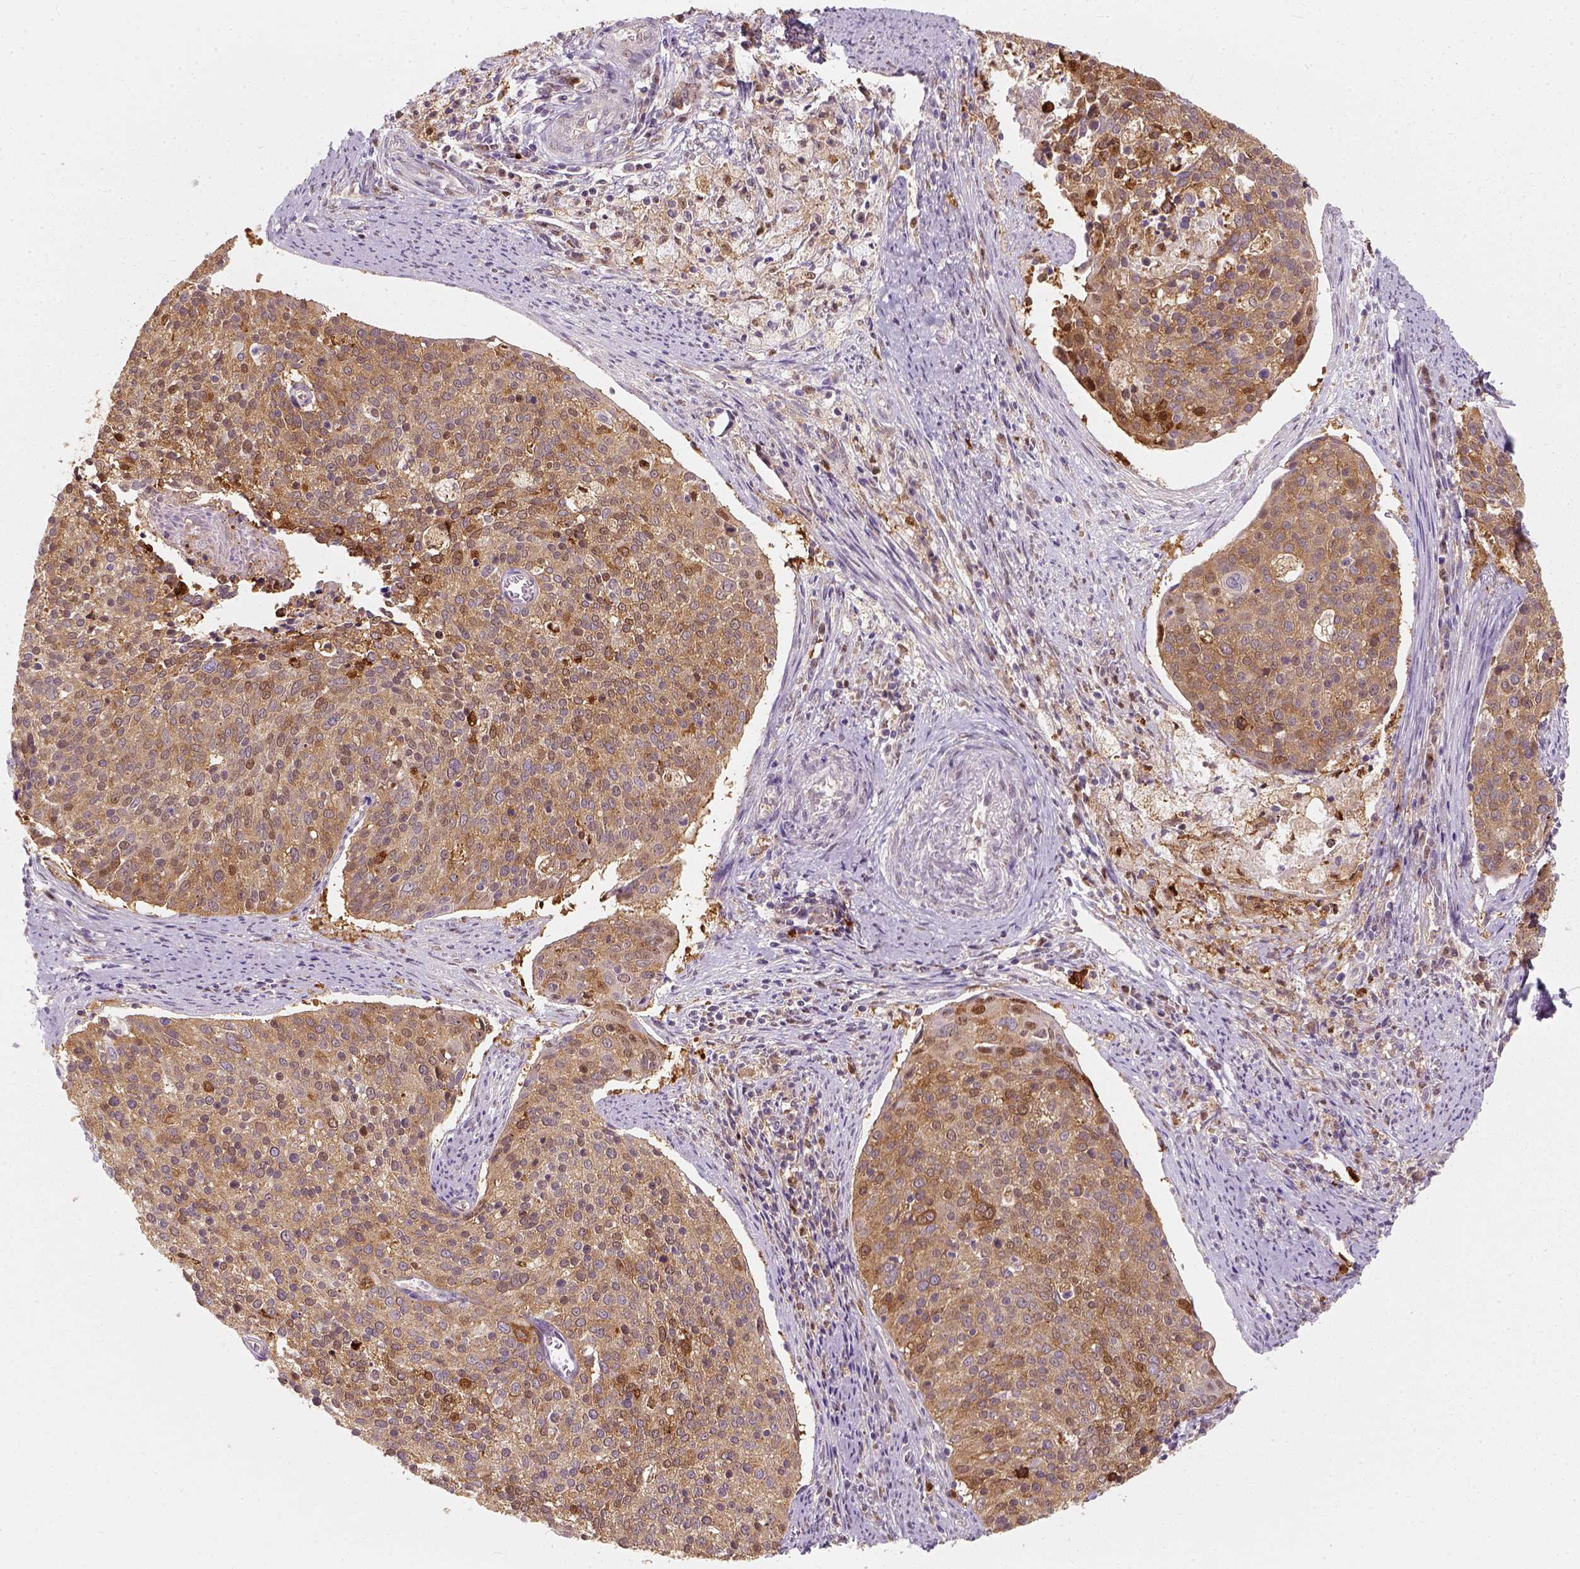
{"staining": {"intensity": "moderate", "quantity": ">75%", "location": "cytoplasmic/membranous,nuclear"}, "tissue": "cervical cancer", "cell_type": "Tumor cells", "image_type": "cancer", "snomed": [{"axis": "morphology", "description": "Squamous cell carcinoma, NOS"}, {"axis": "topography", "description": "Cervix"}], "caption": "Immunohistochemistry micrograph of neoplastic tissue: human cervical cancer stained using immunohistochemistry (IHC) reveals medium levels of moderate protein expression localized specifically in the cytoplasmic/membranous and nuclear of tumor cells, appearing as a cytoplasmic/membranous and nuclear brown color.", "gene": "SQSTM1", "patient": {"sex": "female", "age": 39}}